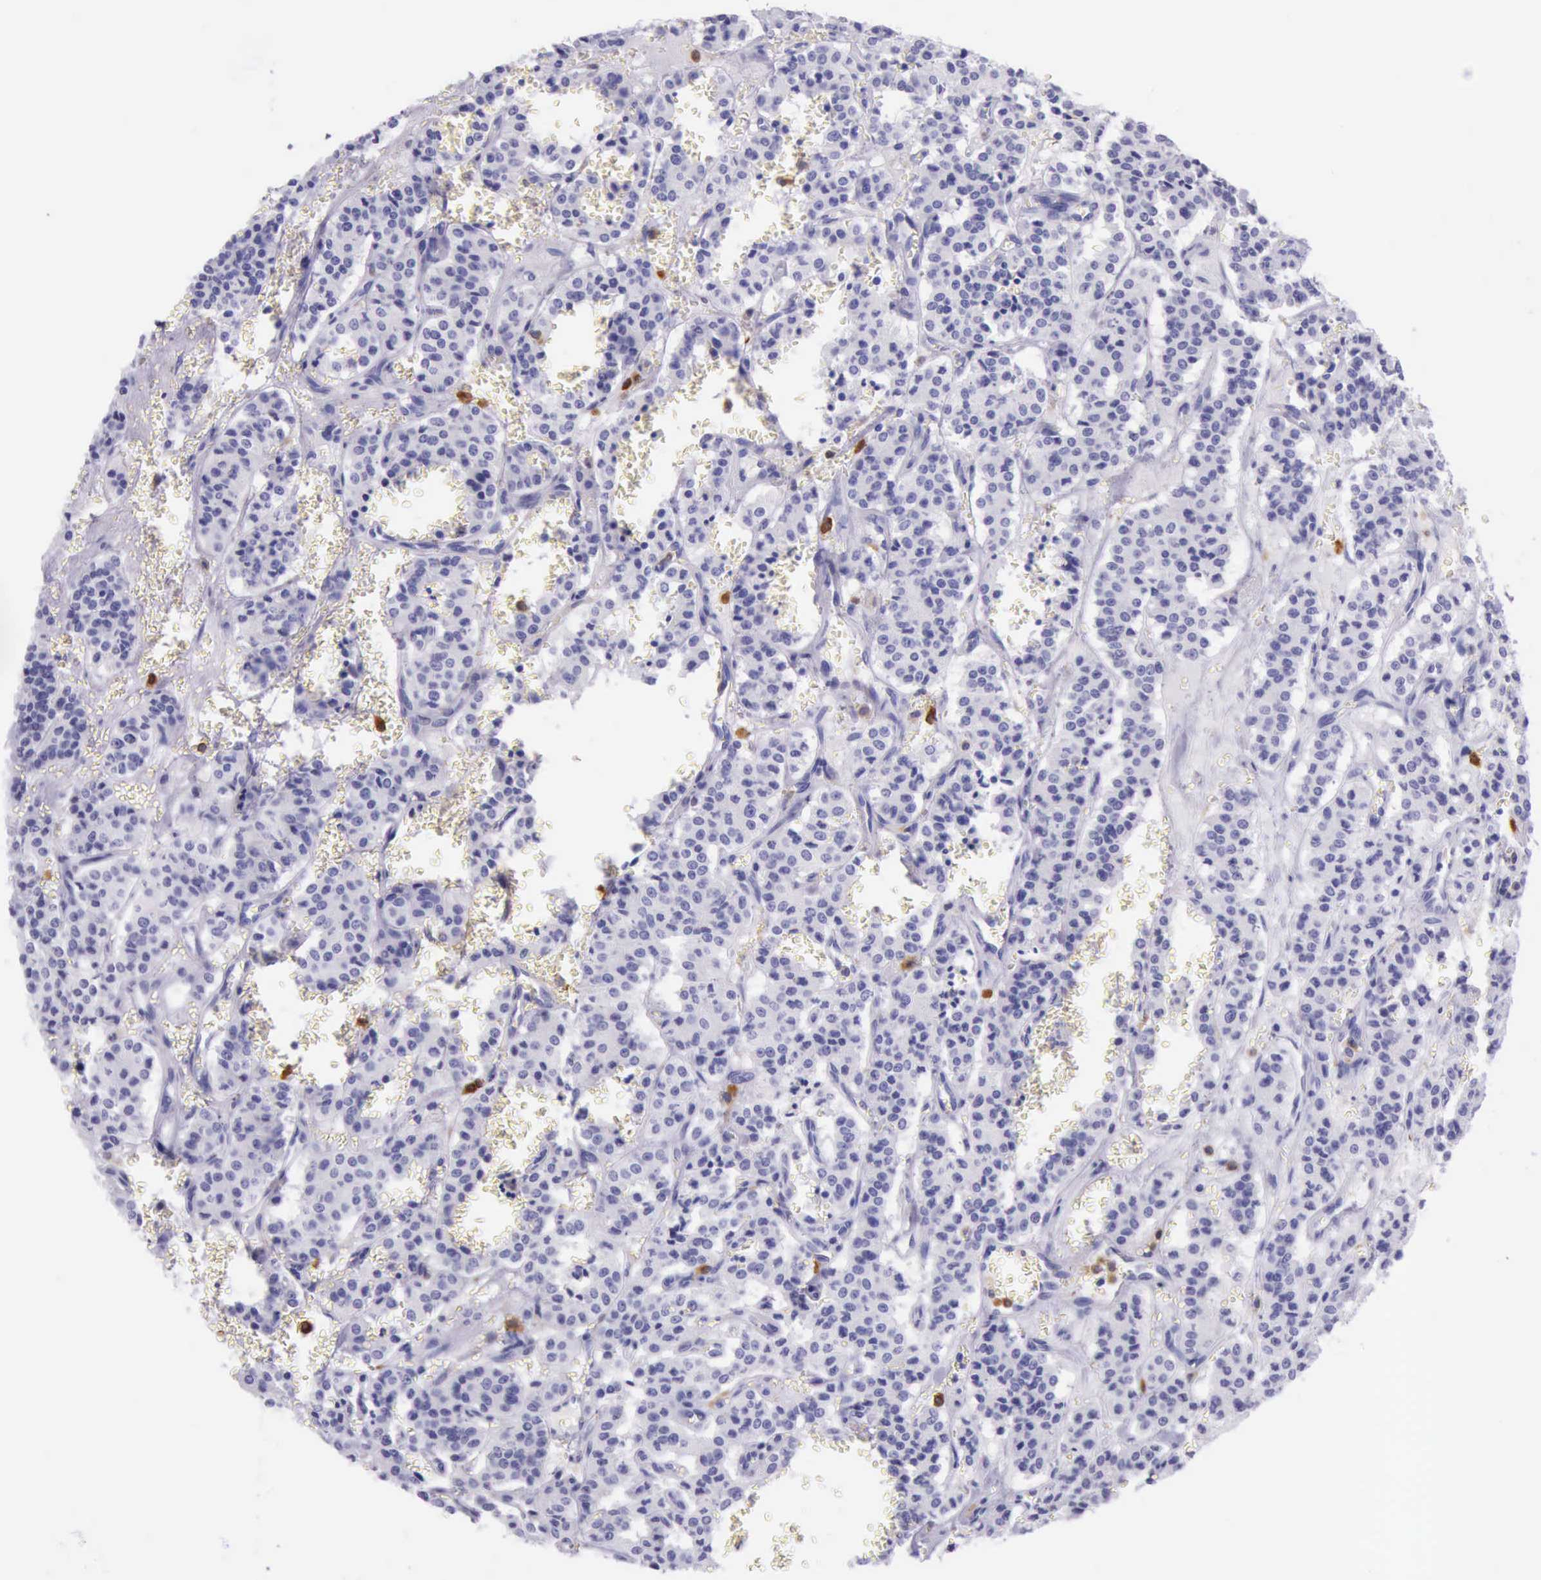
{"staining": {"intensity": "negative", "quantity": "none", "location": "none"}, "tissue": "carcinoid", "cell_type": "Tumor cells", "image_type": "cancer", "snomed": [{"axis": "morphology", "description": "Carcinoid, malignant, NOS"}, {"axis": "topography", "description": "Bronchus"}], "caption": "Tumor cells show no significant positivity in malignant carcinoid.", "gene": "BTK", "patient": {"sex": "male", "age": 55}}